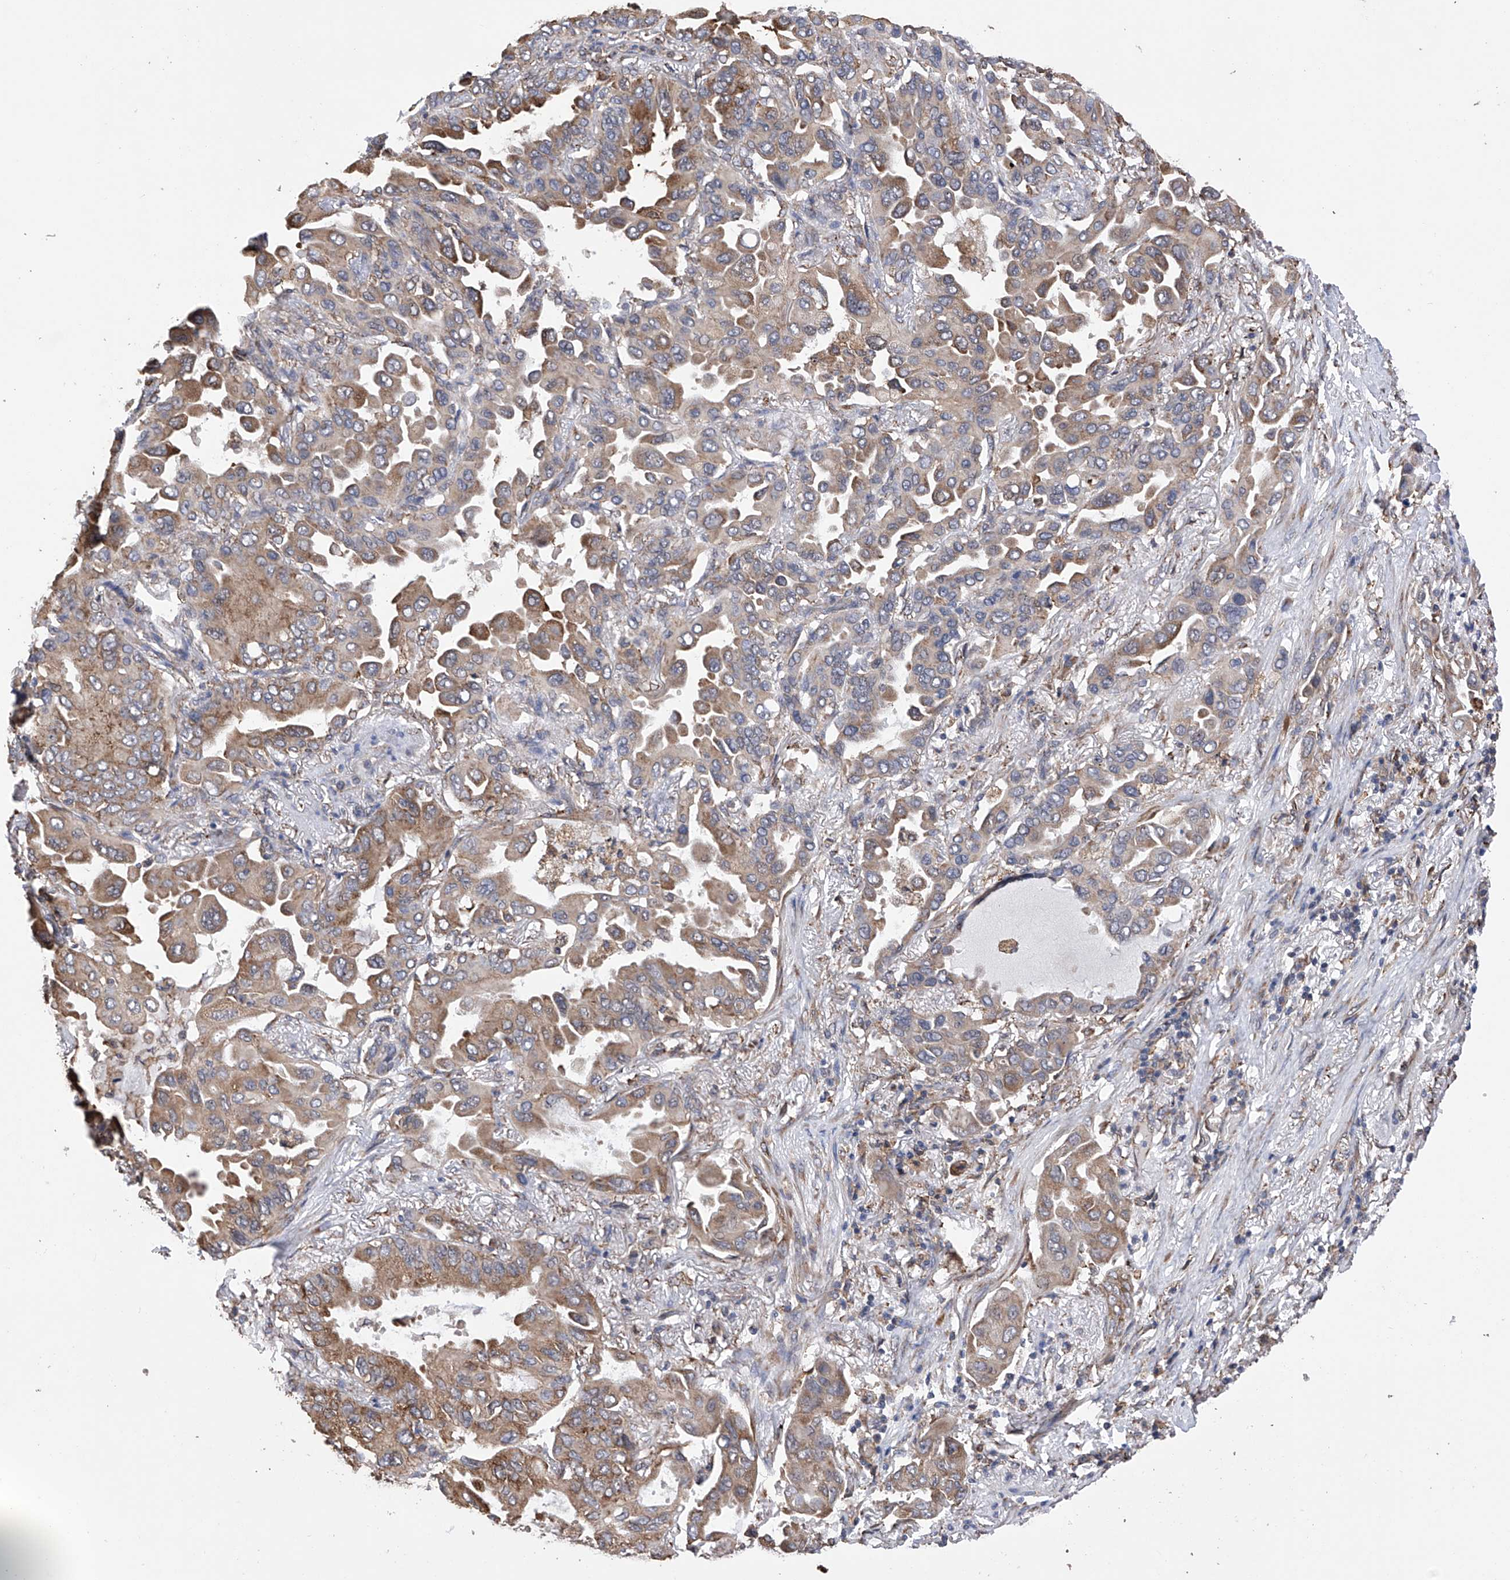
{"staining": {"intensity": "moderate", "quantity": "25%-75%", "location": "cytoplasmic/membranous"}, "tissue": "lung cancer", "cell_type": "Tumor cells", "image_type": "cancer", "snomed": [{"axis": "morphology", "description": "Adenocarcinoma, NOS"}, {"axis": "topography", "description": "Lung"}], "caption": "Tumor cells demonstrate moderate cytoplasmic/membranous positivity in about 25%-75% of cells in lung cancer. (DAB (3,3'-diaminobenzidine) IHC with brightfield microscopy, high magnification).", "gene": "DNAH8", "patient": {"sex": "male", "age": 64}}